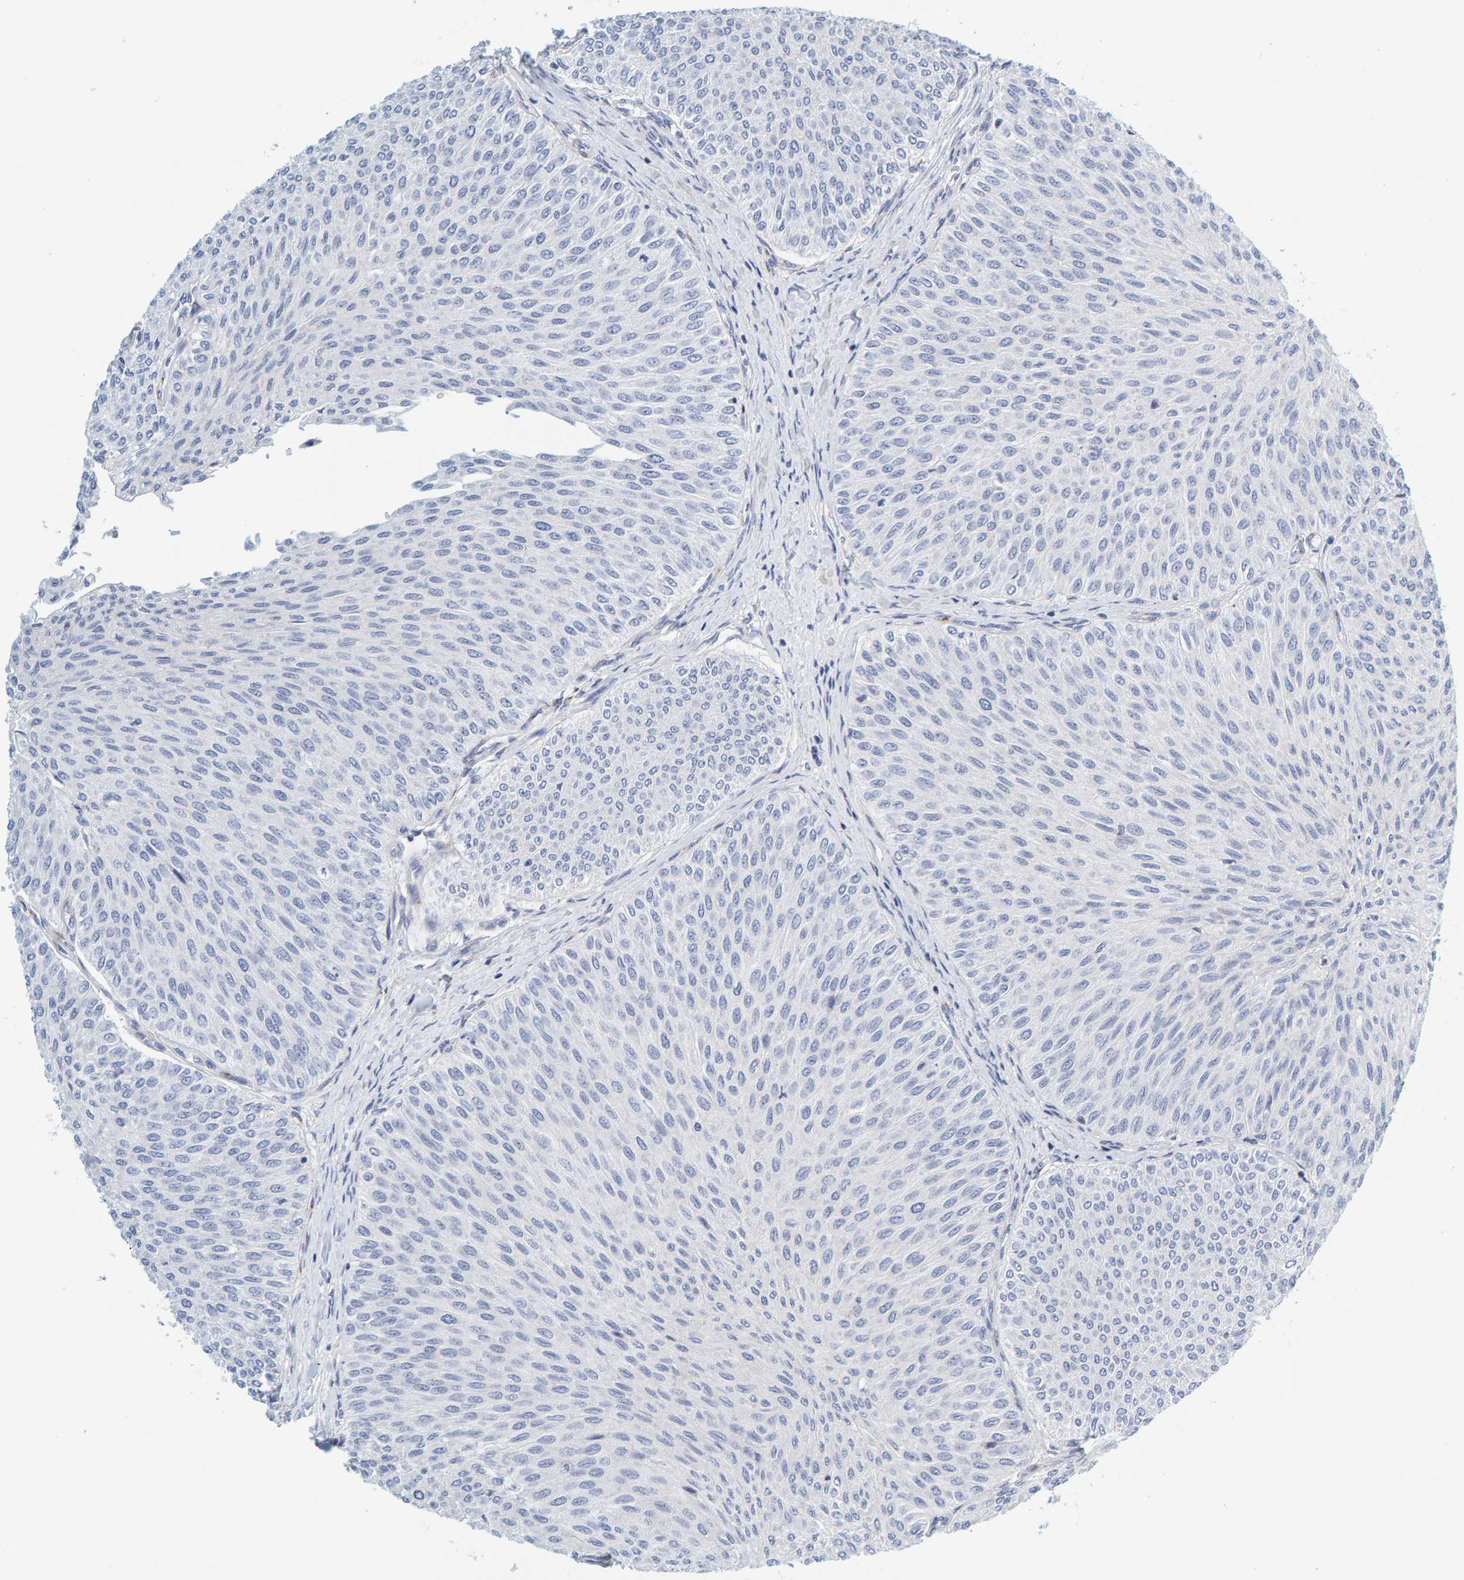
{"staining": {"intensity": "negative", "quantity": "none", "location": "none"}, "tissue": "urothelial cancer", "cell_type": "Tumor cells", "image_type": "cancer", "snomed": [{"axis": "morphology", "description": "Urothelial carcinoma, Low grade"}, {"axis": "topography", "description": "Urinary bladder"}], "caption": "This is an immunohistochemistry histopathology image of urothelial carcinoma (low-grade). There is no expression in tumor cells.", "gene": "MOG", "patient": {"sex": "male", "age": 78}}